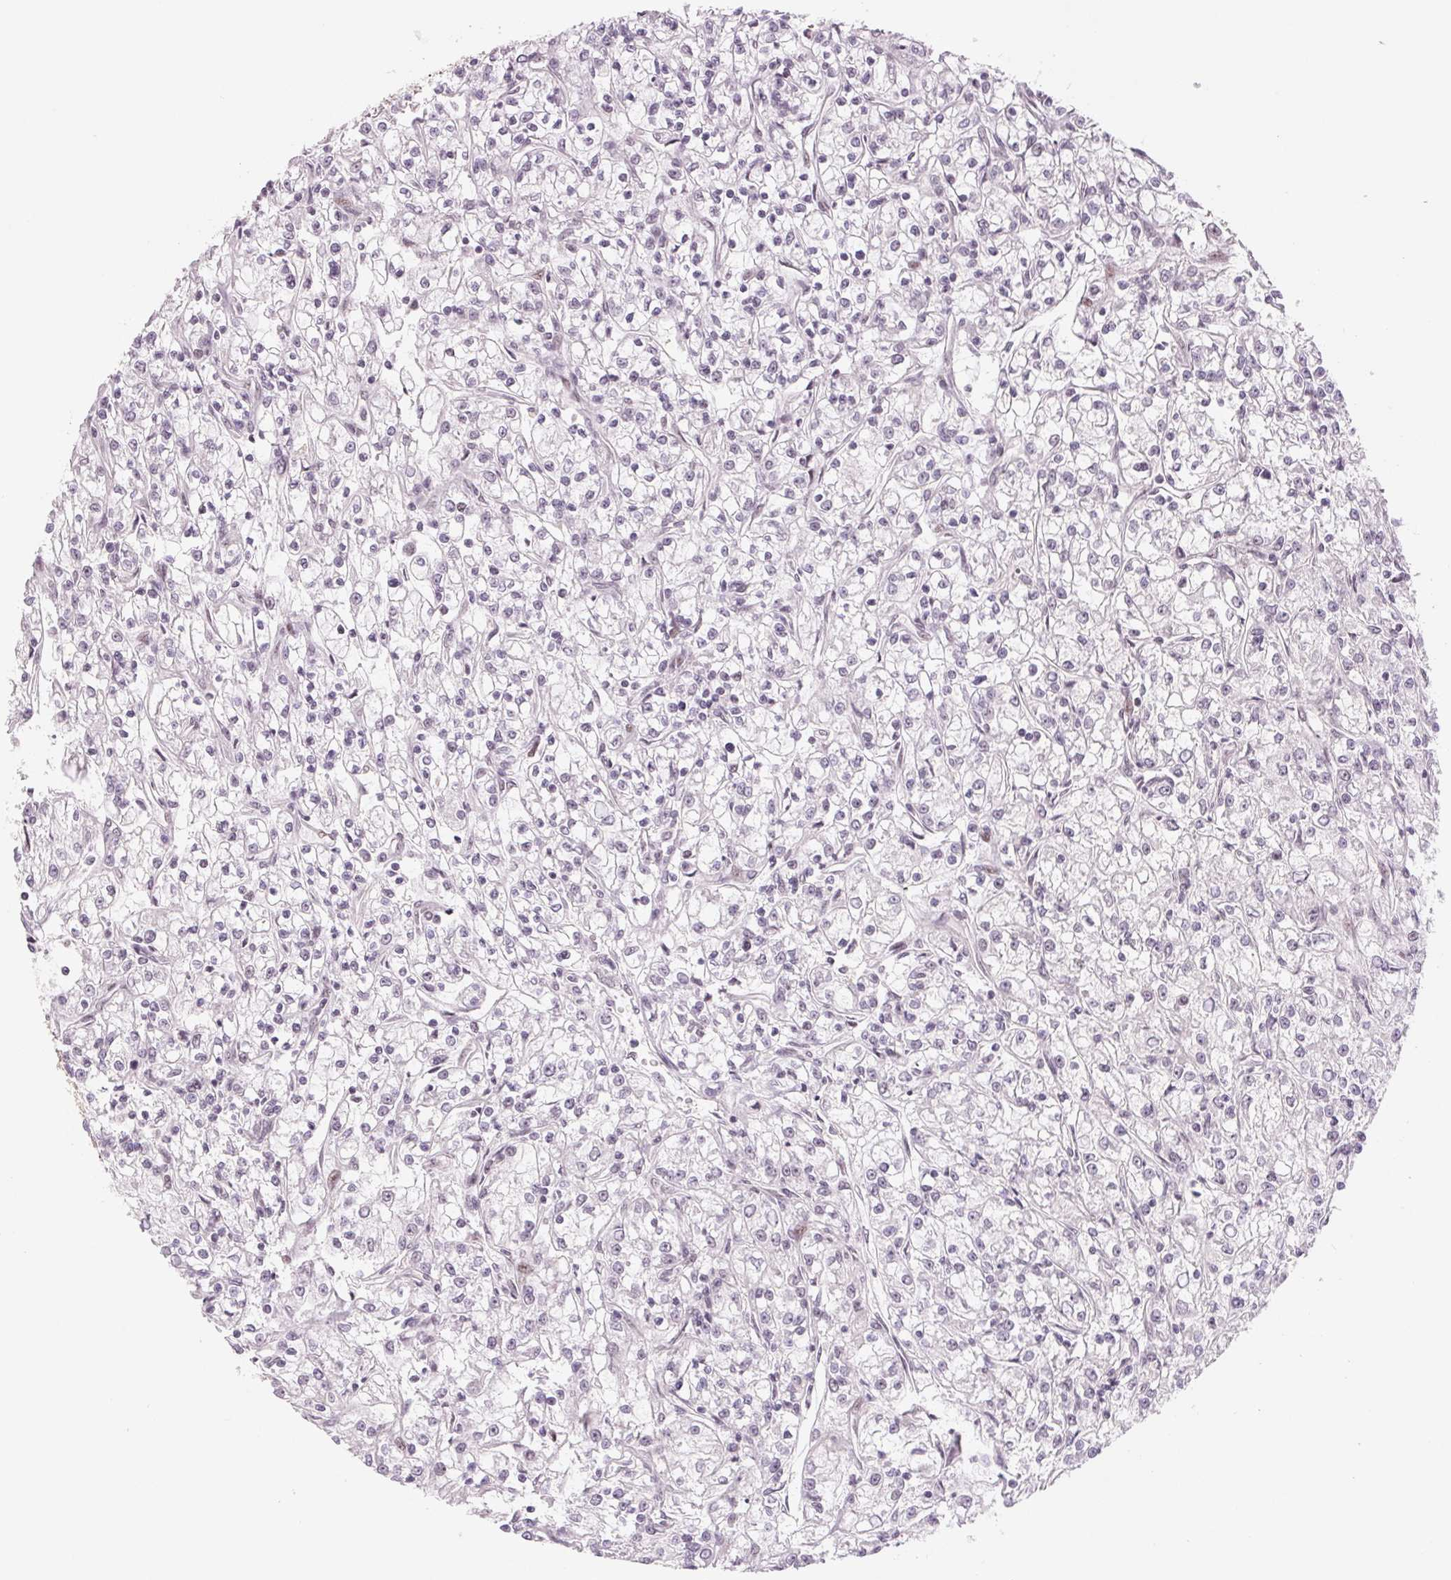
{"staining": {"intensity": "negative", "quantity": "none", "location": "none"}, "tissue": "renal cancer", "cell_type": "Tumor cells", "image_type": "cancer", "snomed": [{"axis": "morphology", "description": "Adenocarcinoma, NOS"}, {"axis": "topography", "description": "Kidney"}], "caption": "This photomicrograph is of renal cancer (adenocarcinoma) stained with immunohistochemistry (IHC) to label a protein in brown with the nuclei are counter-stained blue. There is no positivity in tumor cells. (DAB (3,3'-diaminobenzidine) immunohistochemistry (IHC) with hematoxylin counter stain).", "gene": "DNAJB6", "patient": {"sex": "female", "age": 59}}